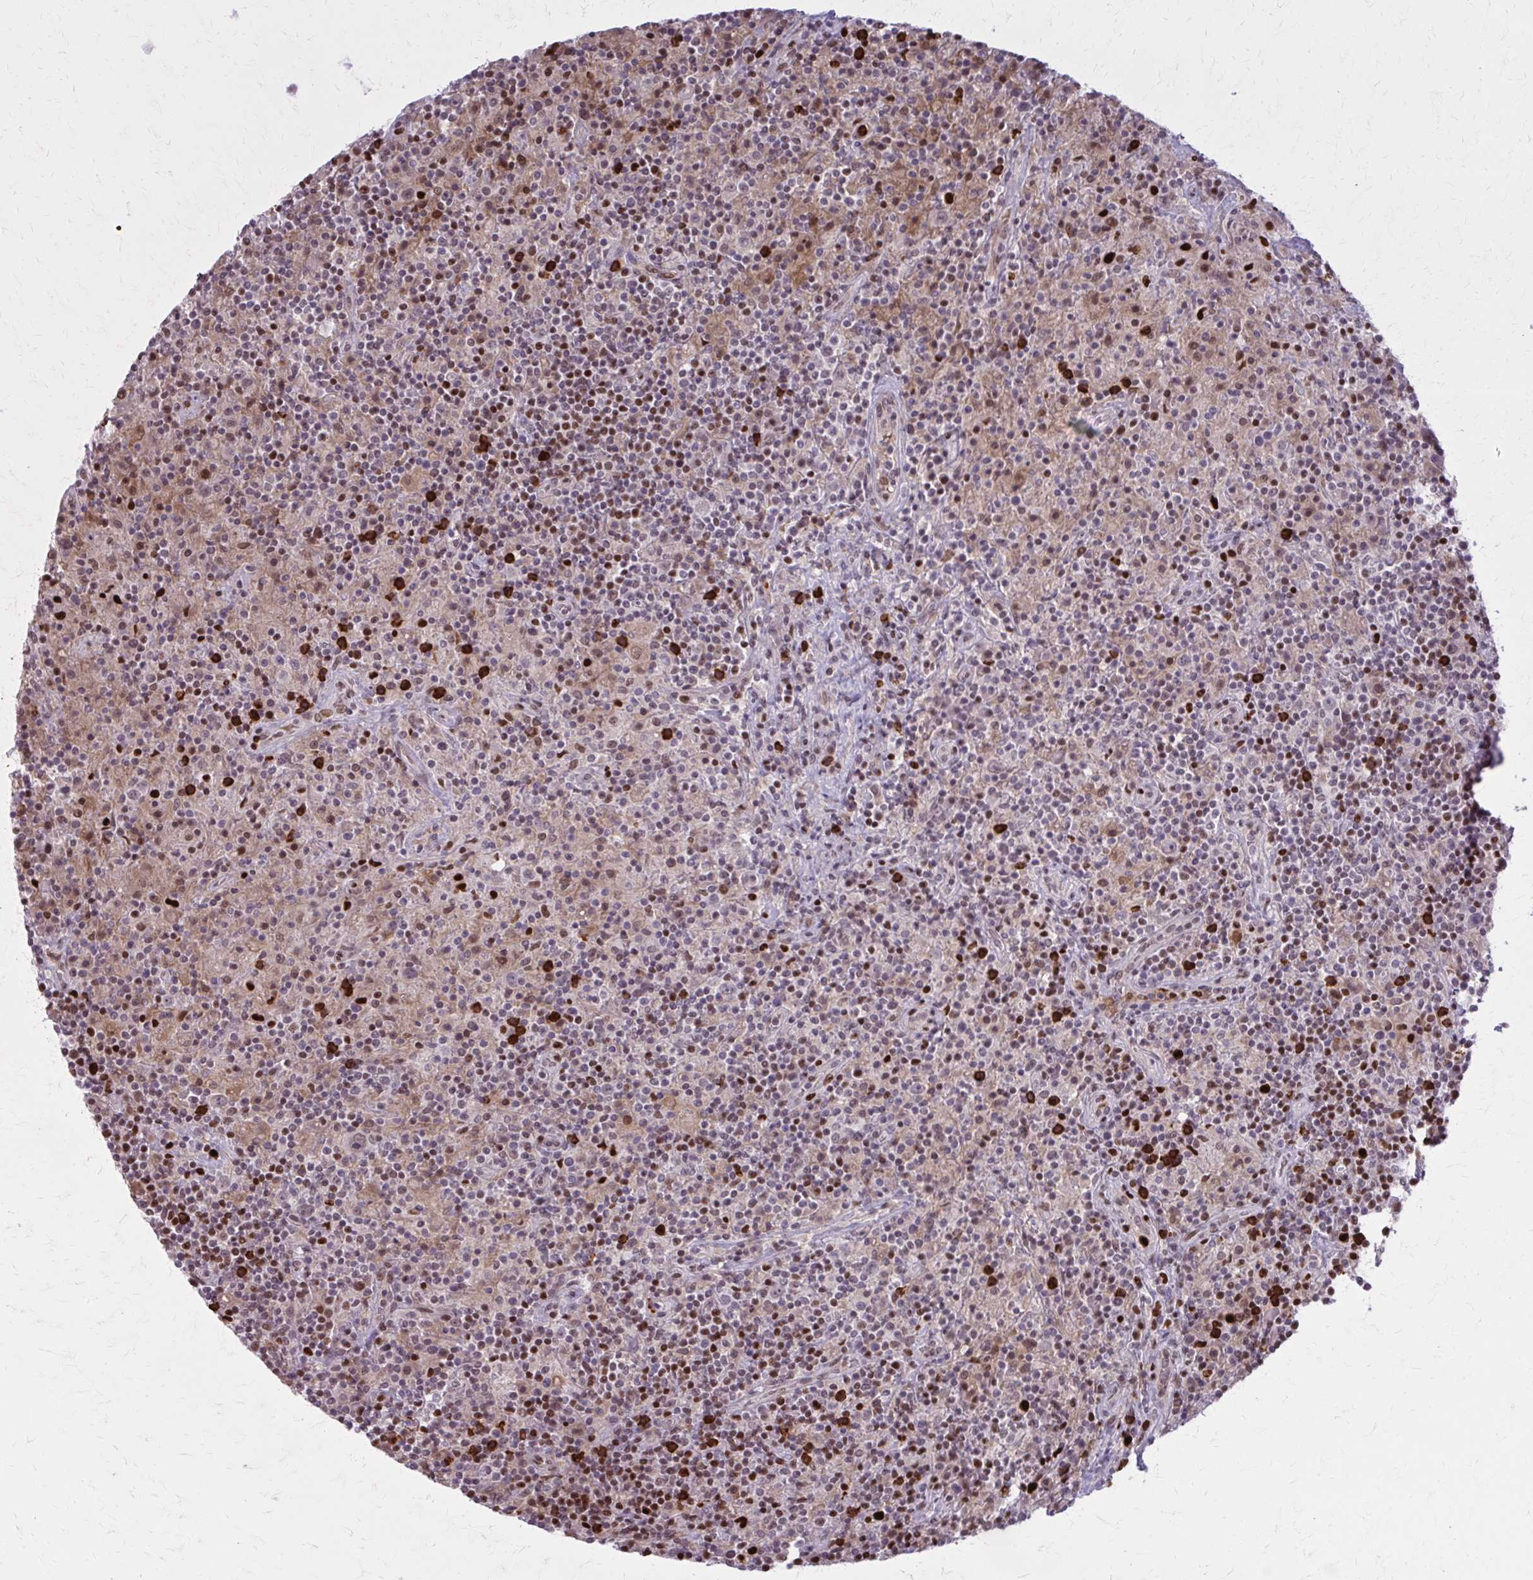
{"staining": {"intensity": "negative", "quantity": "none", "location": "none"}, "tissue": "lymphoma", "cell_type": "Tumor cells", "image_type": "cancer", "snomed": [{"axis": "morphology", "description": "Hodgkin's disease, NOS"}, {"axis": "topography", "description": "Lymph node"}], "caption": "DAB (3,3'-diaminobenzidine) immunohistochemical staining of Hodgkin's disease demonstrates no significant expression in tumor cells.", "gene": "ZNF559", "patient": {"sex": "male", "age": 70}}